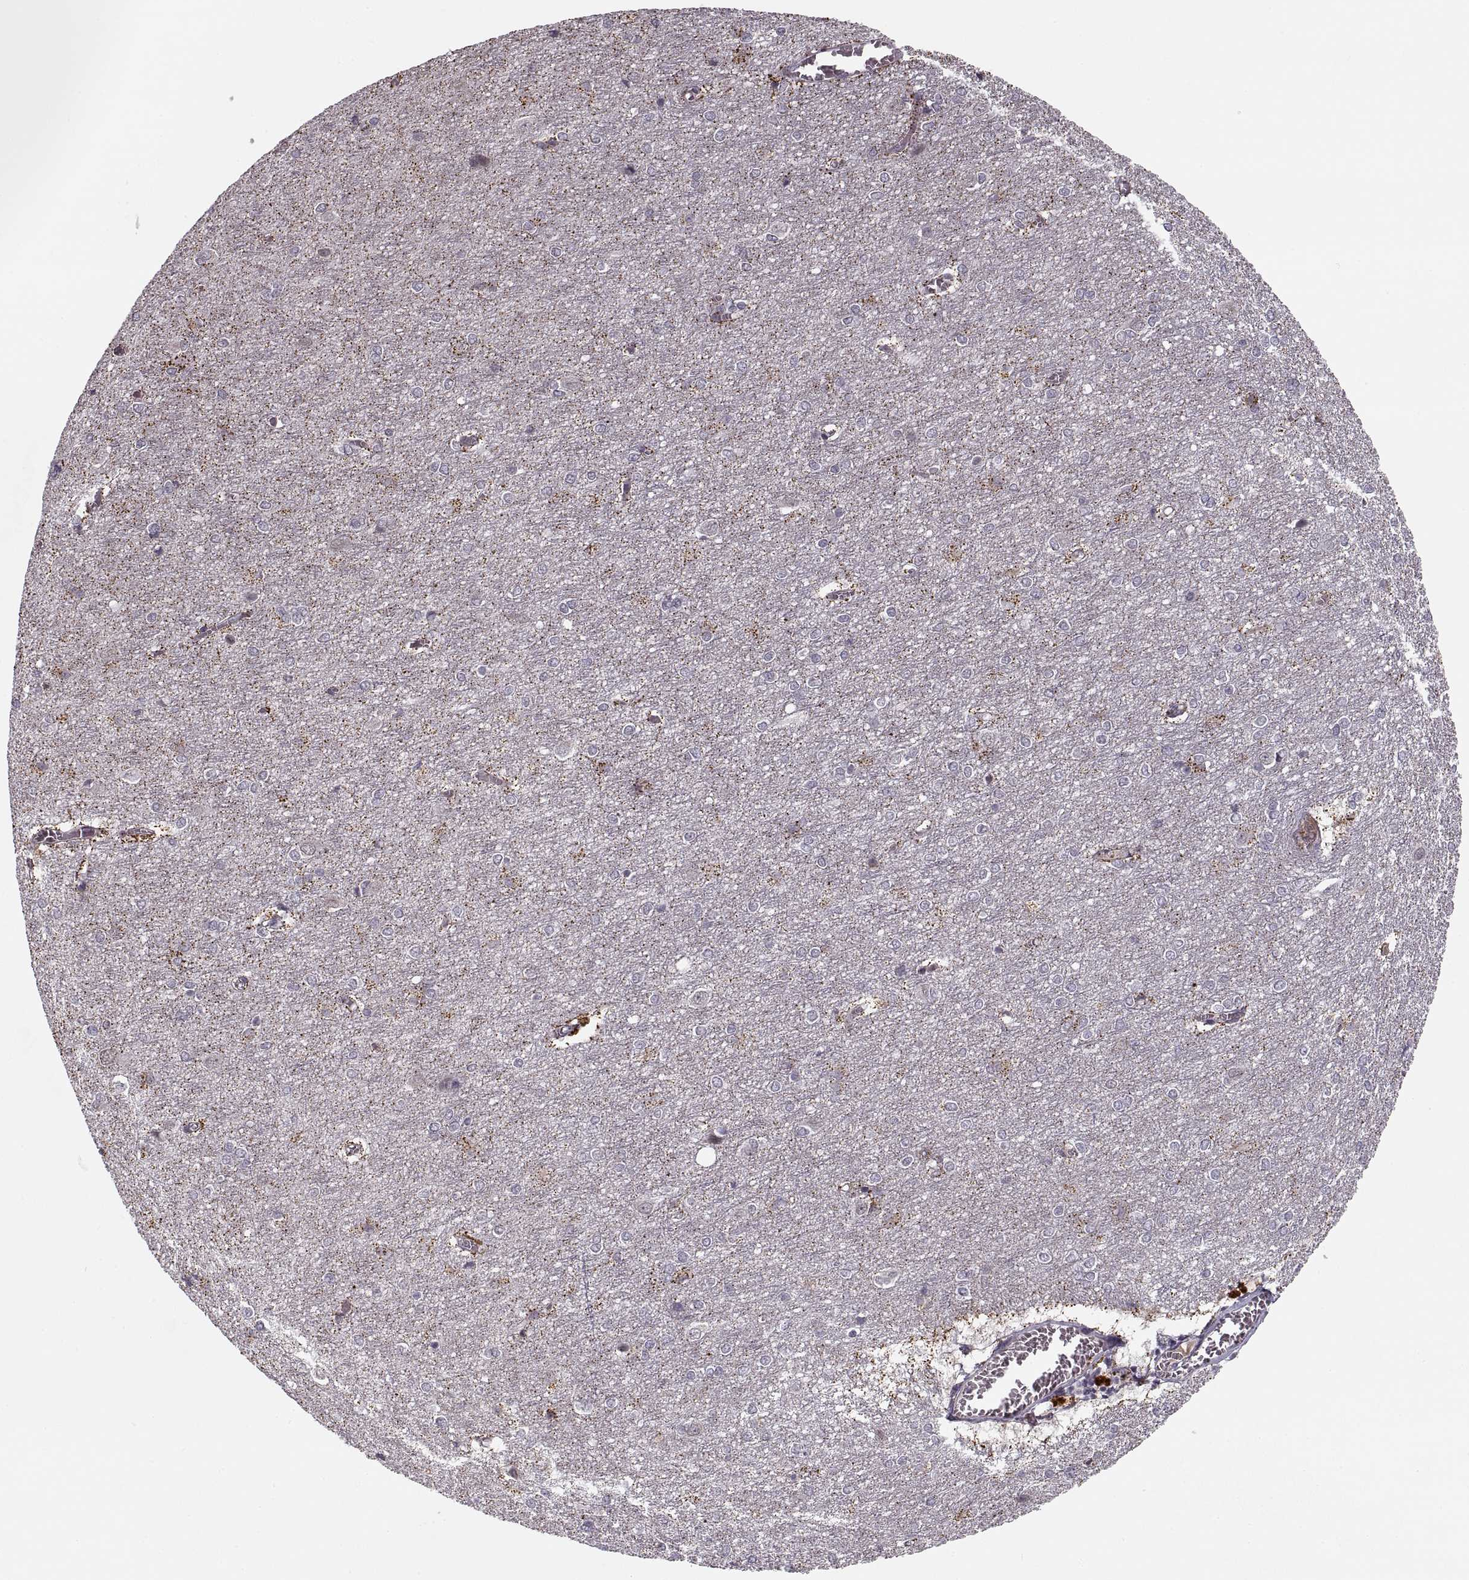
{"staining": {"intensity": "negative", "quantity": "none", "location": "none"}, "tissue": "cerebral cortex", "cell_type": "Endothelial cells", "image_type": "normal", "snomed": [{"axis": "morphology", "description": "Normal tissue, NOS"}, {"axis": "topography", "description": "Cerebral cortex"}], "caption": "There is no significant positivity in endothelial cells of cerebral cortex. Nuclei are stained in blue.", "gene": "ASIC3", "patient": {"sex": "male", "age": 37}}